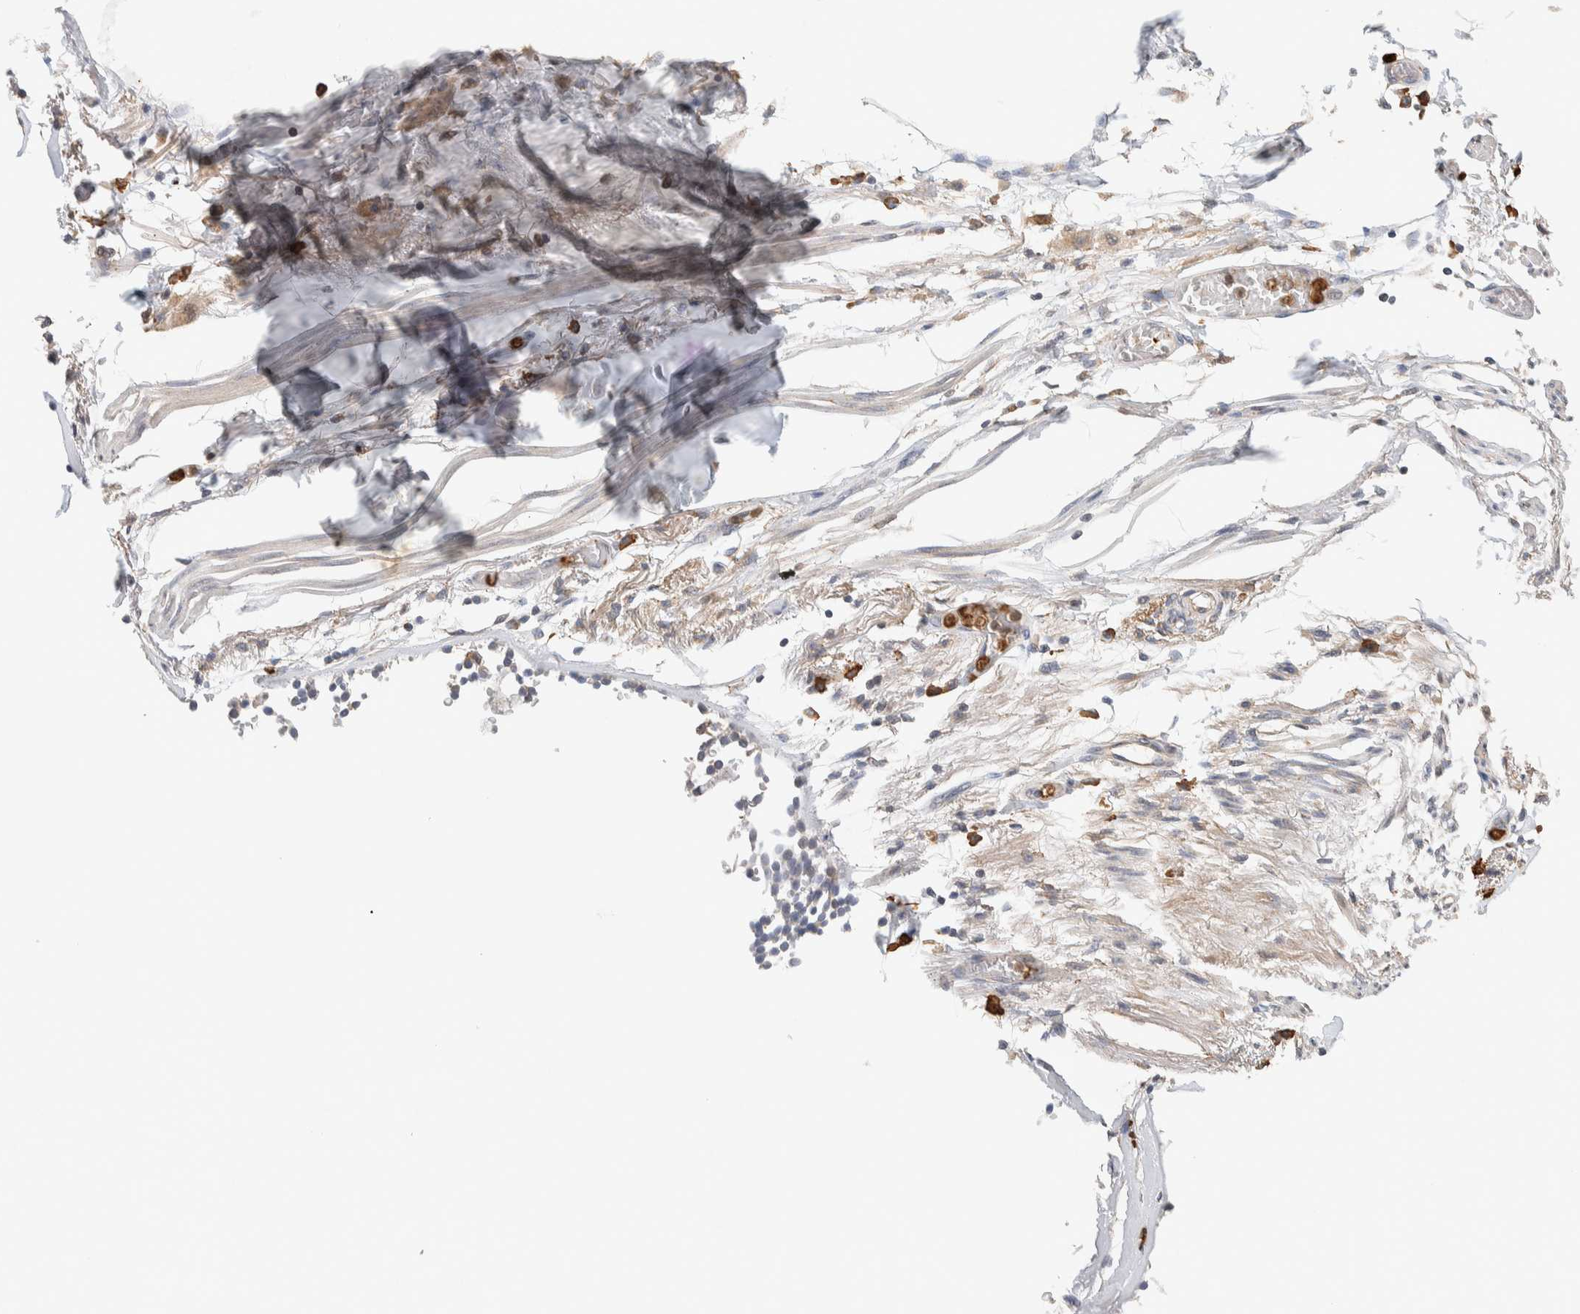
{"staining": {"intensity": "moderate", "quantity": ">75%", "location": "cytoplasmic/membranous"}, "tissue": "soft tissue", "cell_type": "Fibroblasts", "image_type": "normal", "snomed": [{"axis": "morphology", "description": "Normal tissue, NOS"}, {"axis": "topography", "description": "Cartilage tissue"}, {"axis": "topography", "description": "Lung"}], "caption": "Soft tissue stained with DAB immunohistochemistry displays medium levels of moderate cytoplasmic/membranous positivity in about >75% of fibroblasts.", "gene": "TTC3", "patient": {"sex": "female", "age": 77}}